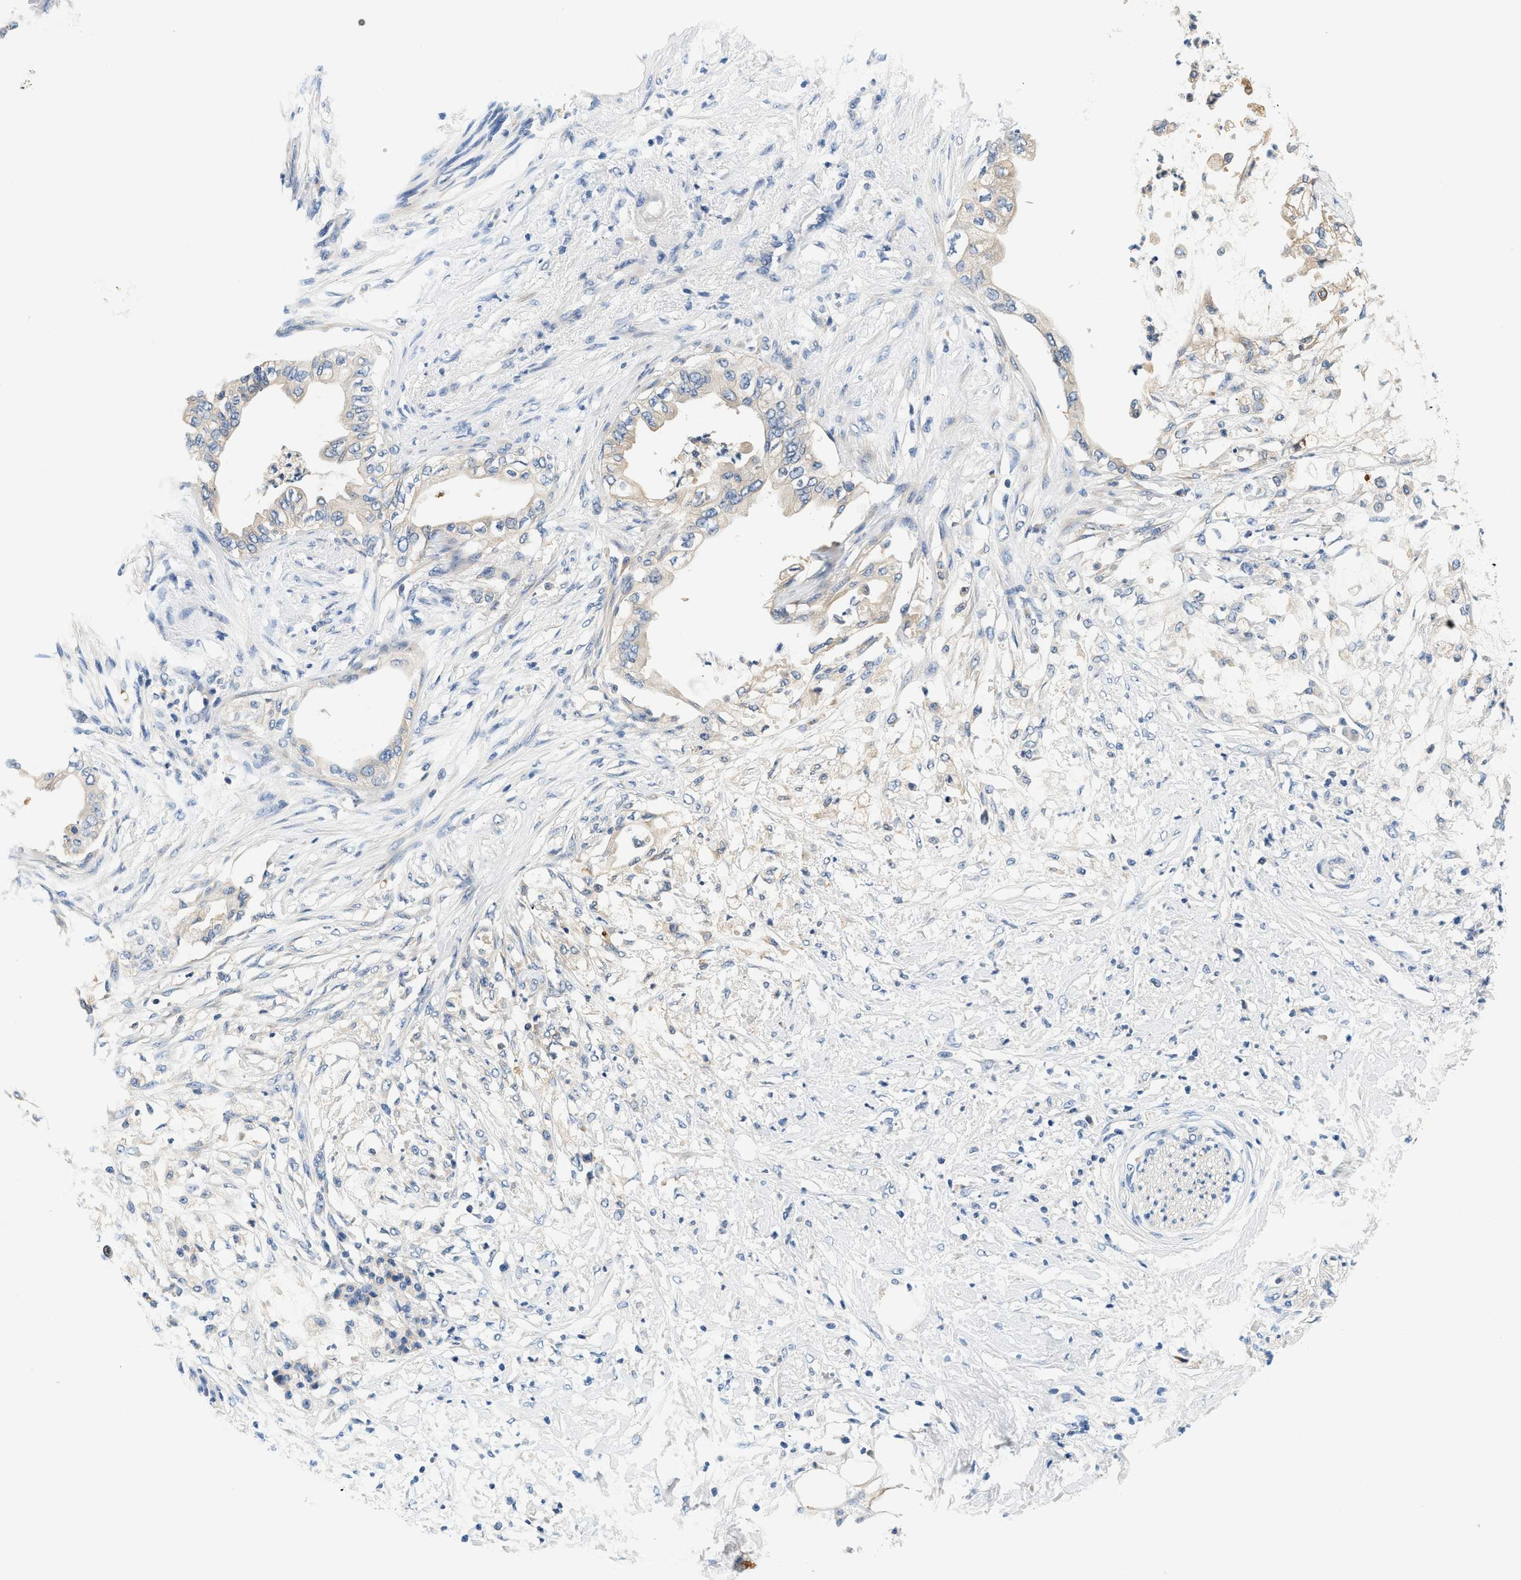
{"staining": {"intensity": "negative", "quantity": "none", "location": "none"}, "tissue": "pancreatic cancer", "cell_type": "Tumor cells", "image_type": "cancer", "snomed": [{"axis": "morphology", "description": "Normal tissue, NOS"}, {"axis": "morphology", "description": "Adenocarcinoma, NOS"}, {"axis": "topography", "description": "Pancreas"}, {"axis": "topography", "description": "Duodenum"}], "caption": "The IHC micrograph has no significant positivity in tumor cells of pancreatic cancer tissue. (Brightfield microscopy of DAB immunohistochemistry at high magnification).", "gene": "SLC35E1", "patient": {"sex": "female", "age": 60}}